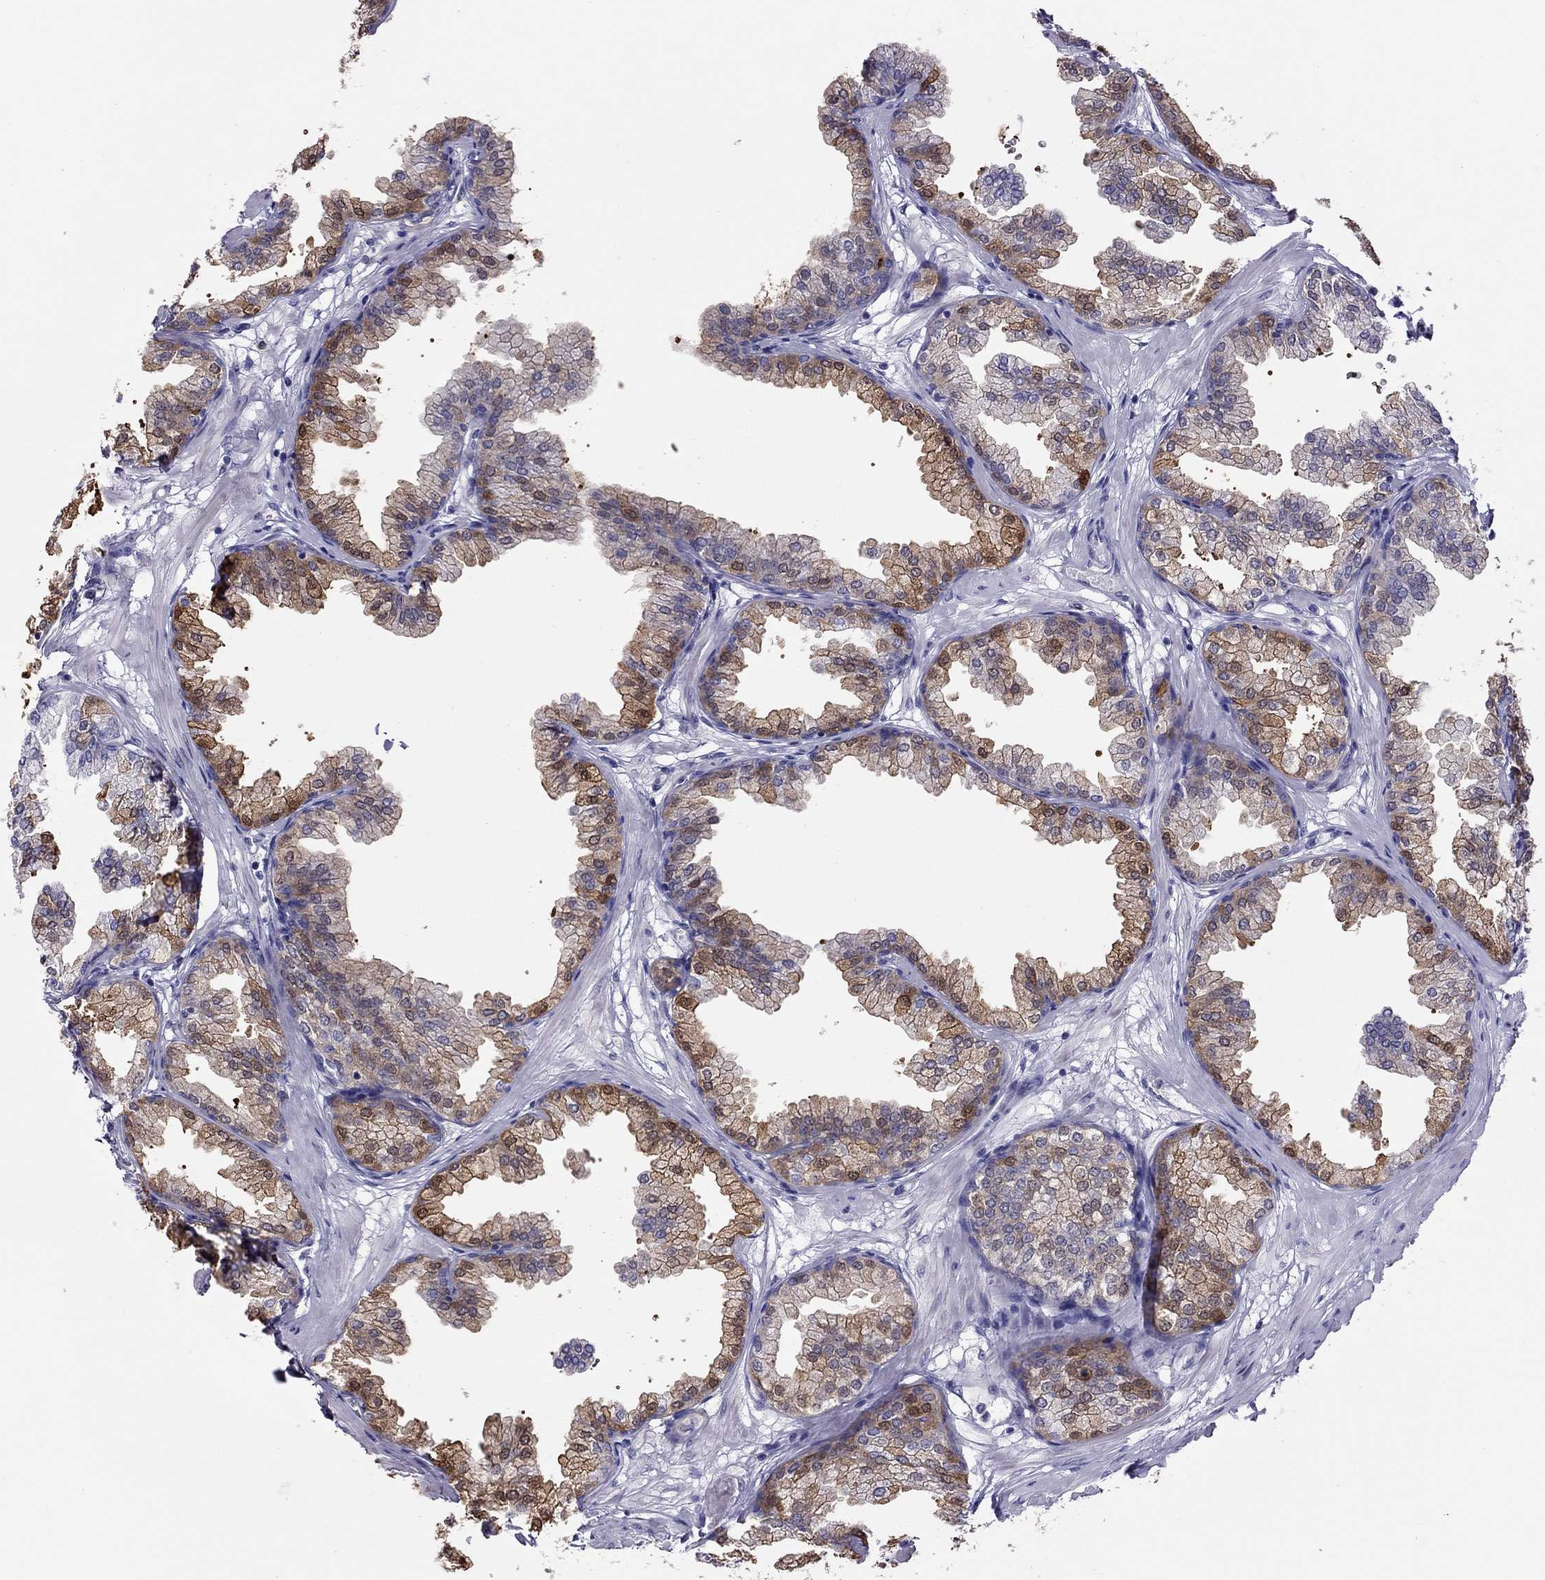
{"staining": {"intensity": "moderate", "quantity": ">75%", "location": "cytoplasmic/membranous"}, "tissue": "prostate", "cell_type": "Glandular cells", "image_type": "normal", "snomed": [{"axis": "morphology", "description": "Normal tissue, NOS"}, {"axis": "topography", "description": "Prostate"}], "caption": "Immunohistochemical staining of unremarkable human prostate exhibits moderate cytoplasmic/membranous protein expression in about >75% of glandular cells.", "gene": "ALOX15B", "patient": {"sex": "male", "age": 37}}